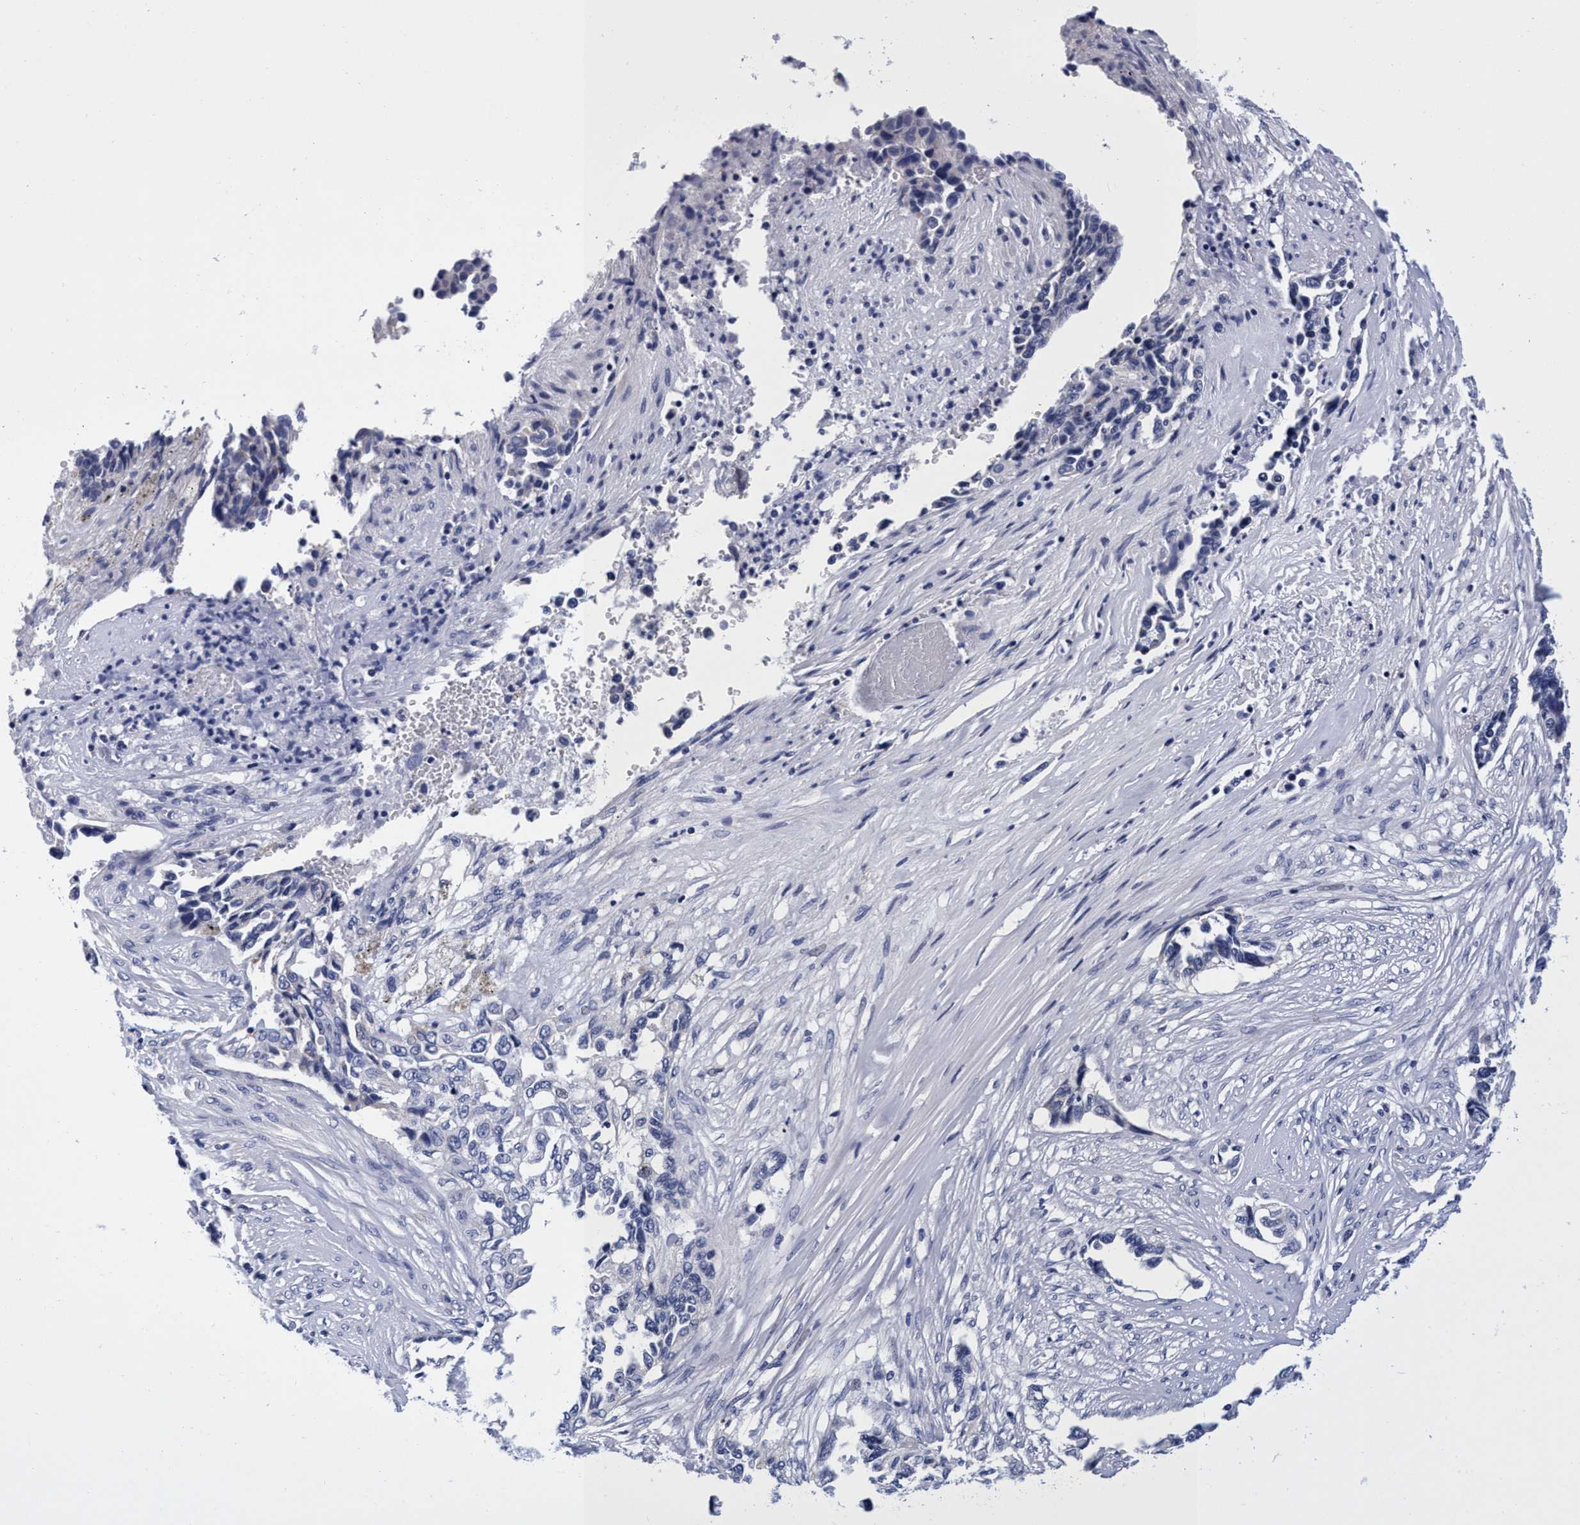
{"staining": {"intensity": "negative", "quantity": "none", "location": "none"}, "tissue": "lung cancer", "cell_type": "Tumor cells", "image_type": "cancer", "snomed": [{"axis": "morphology", "description": "Adenocarcinoma, NOS"}, {"axis": "topography", "description": "Lung"}], "caption": "Immunohistochemical staining of human lung adenocarcinoma displays no significant expression in tumor cells.", "gene": "PLPPR1", "patient": {"sex": "female", "age": 51}}